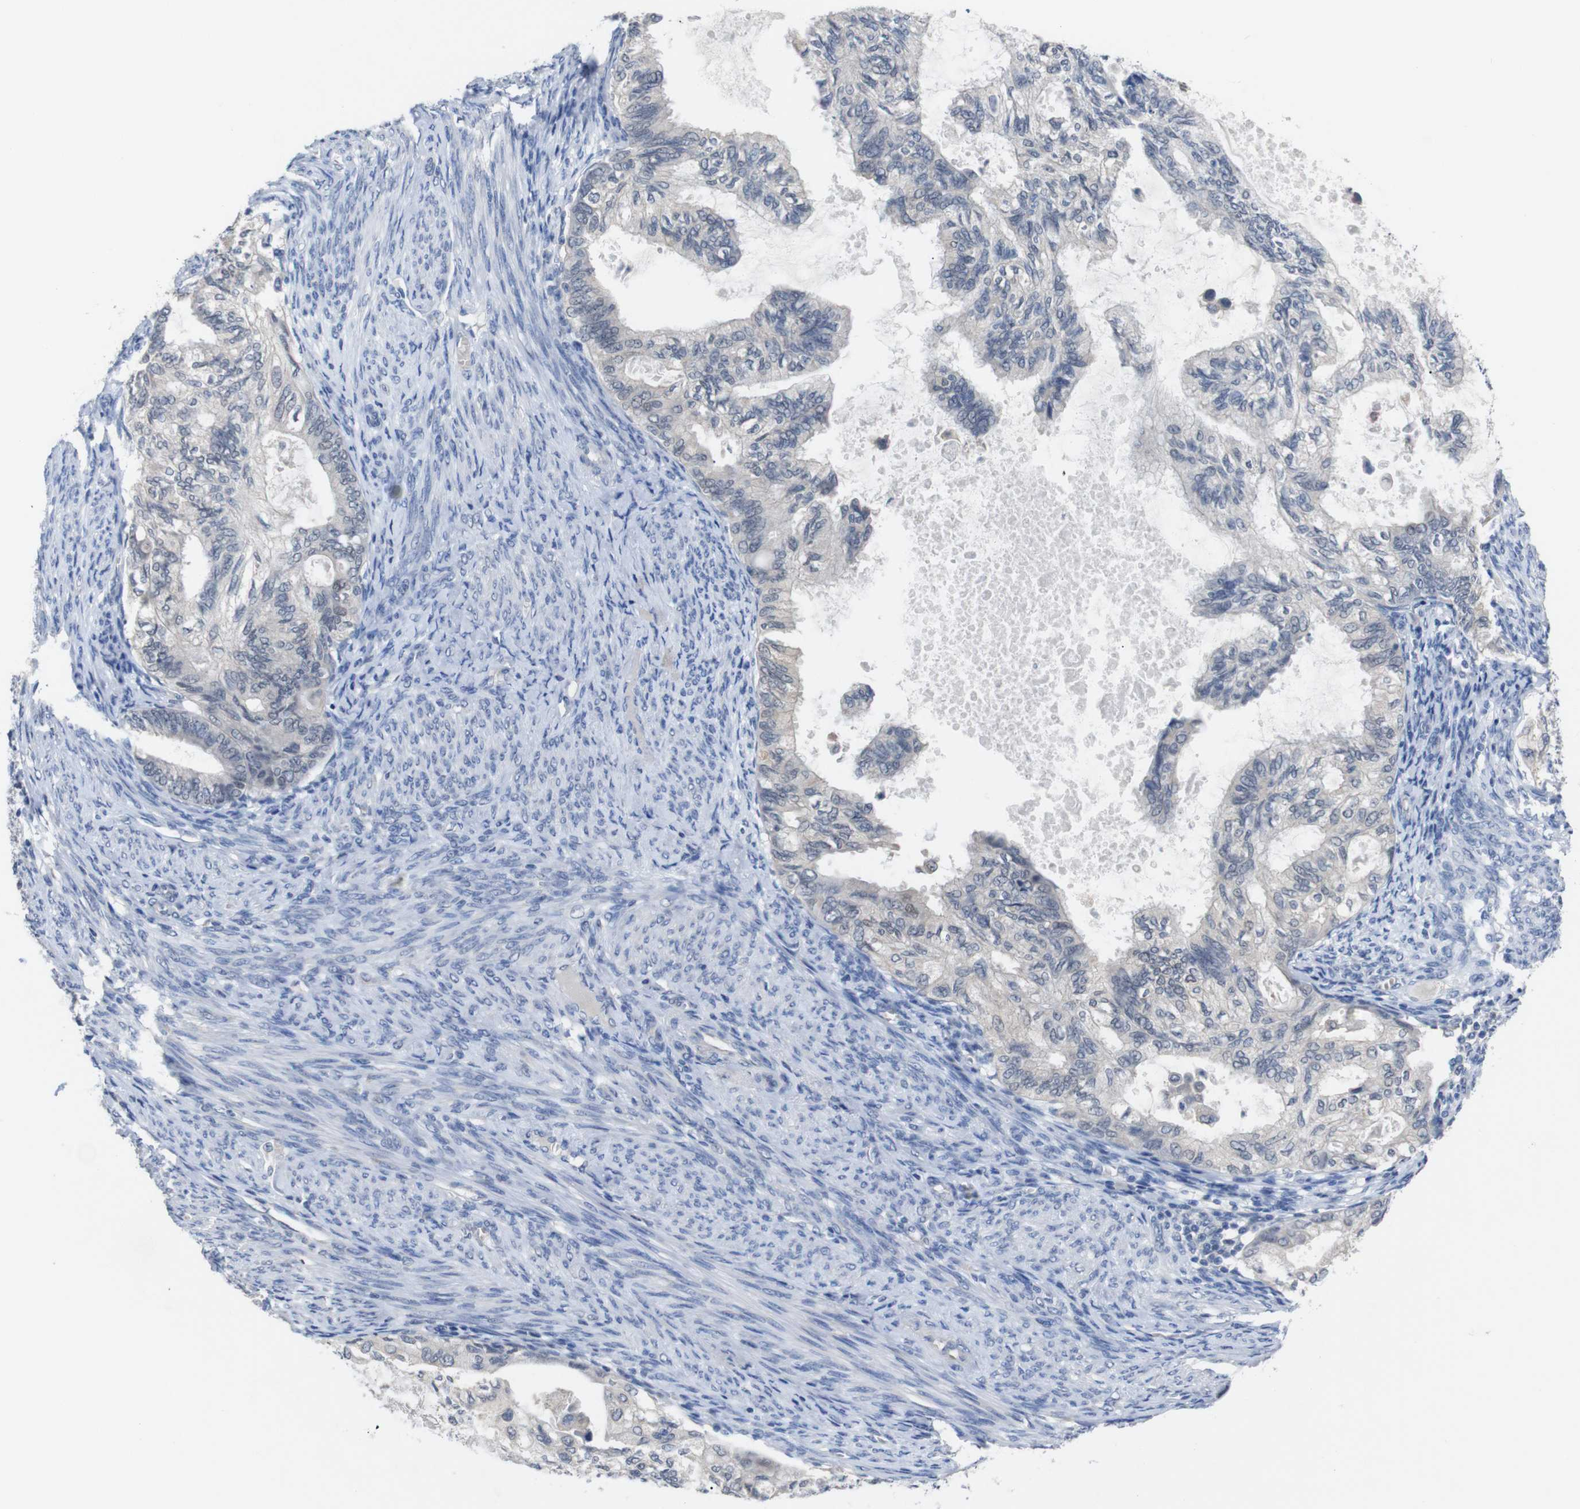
{"staining": {"intensity": "negative", "quantity": "none", "location": "none"}, "tissue": "cervical cancer", "cell_type": "Tumor cells", "image_type": "cancer", "snomed": [{"axis": "morphology", "description": "Normal tissue, NOS"}, {"axis": "morphology", "description": "Adenocarcinoma, NOS"}, {"axis": "topography", "description": "Cervix"}, {"axis": "topography", "description": "Endometrium"}], "caption": "Immunohistochemistry (IHC) photomicrograph of human adenocarcinoma (cervical) stained for a protein (brown), which exhibits no staining in tumor cells.", "gene": "HNF1A", "patient": {"sex": "female", "age": 86}}